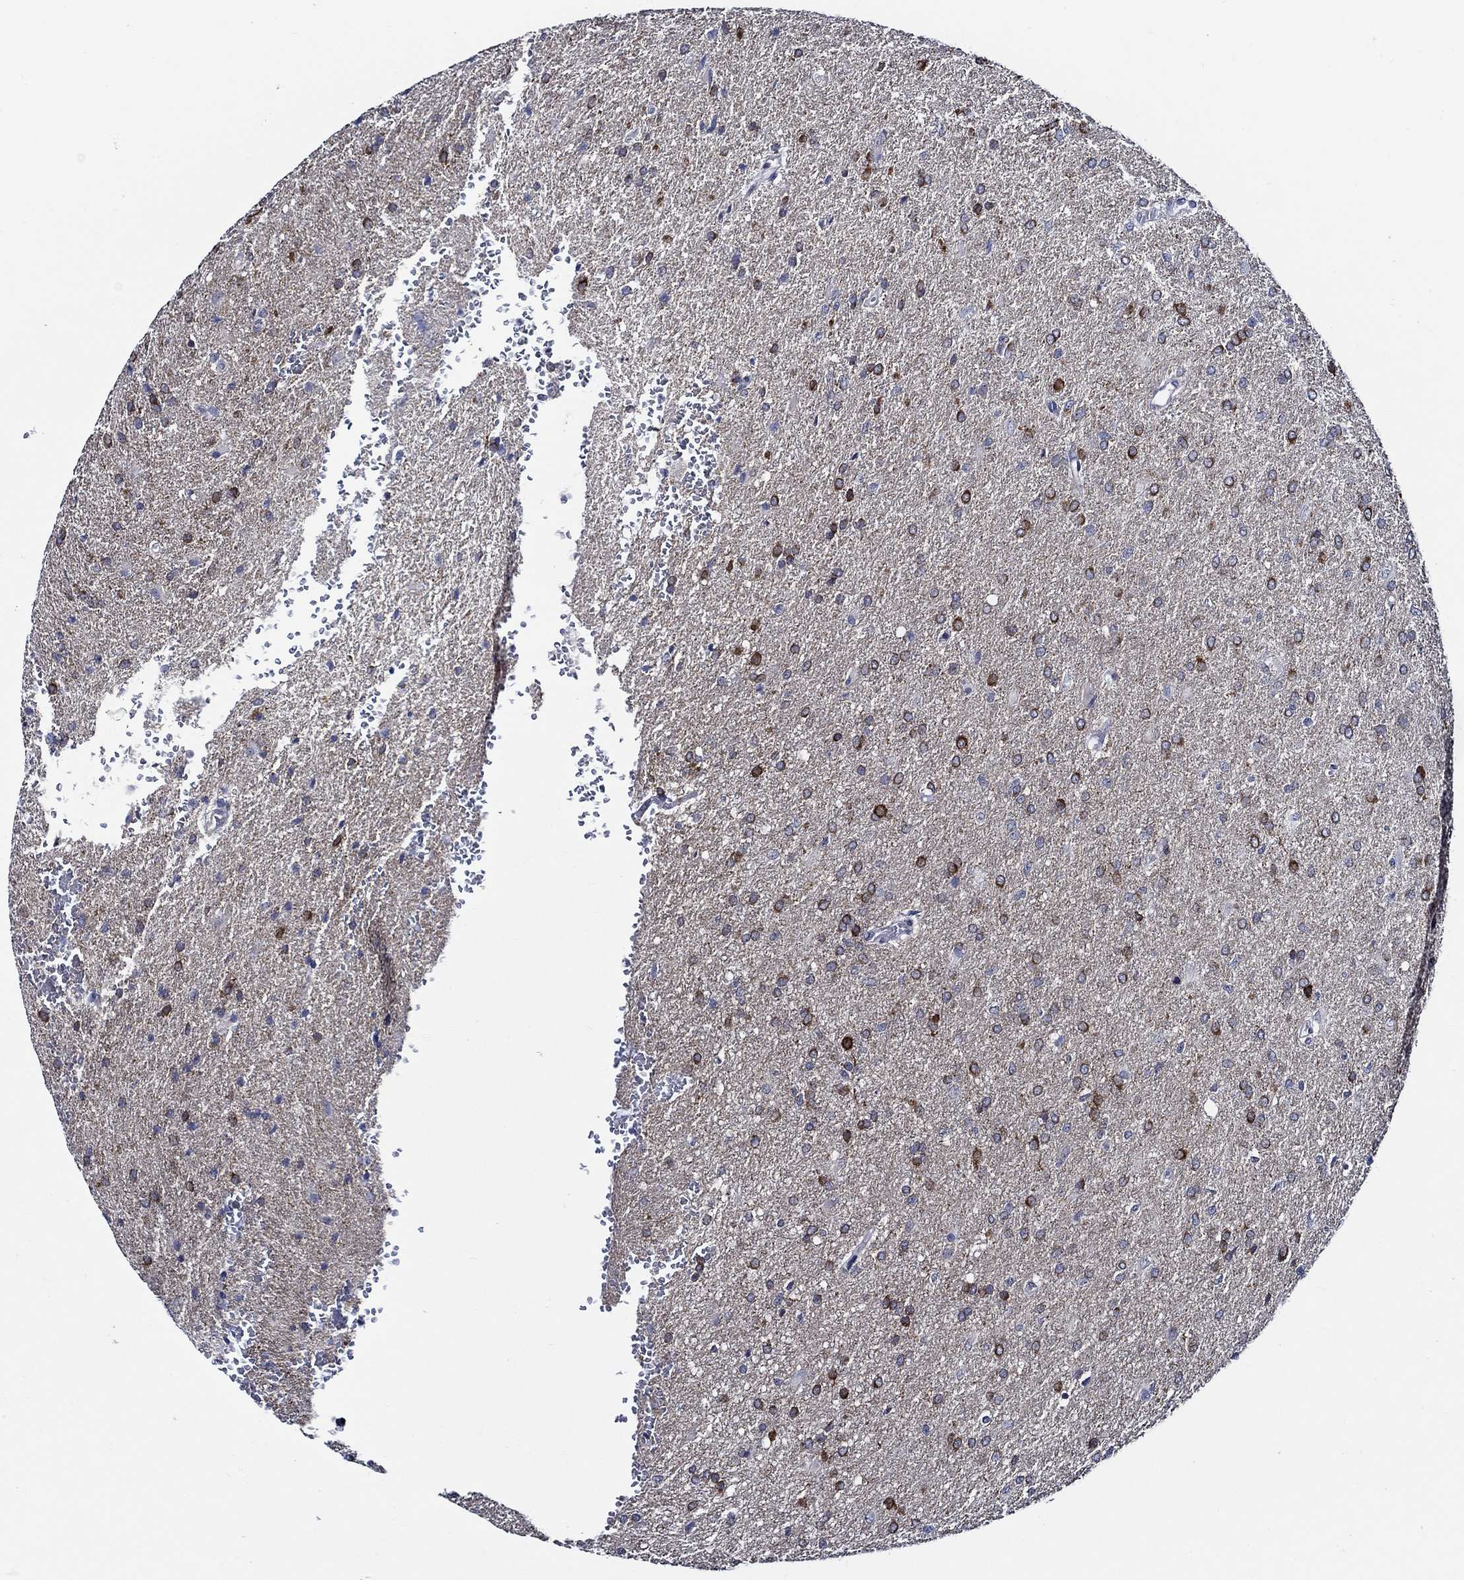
{"staining": {"intensity": "strong", "quantity": "25%-75%", "location": "cytoplasmic/membranous"}, "tissue": "glioma", "cell_type": "Tumor cells", "image_type": "cancer", "snomed": [{"axis": "morphology", "description": "Glioma, malignant, High grade"}, {"axis": "topography", "description": "Brain"}], "caption": "Protein expression analysis of human malignant glioma (high-grade) reveals strong cytoplasmic/membranous positivity in approximately 25%-75% of tumor cells.", "gene": "C8orf48", "patient": {"sex": "male", "age": 68}}